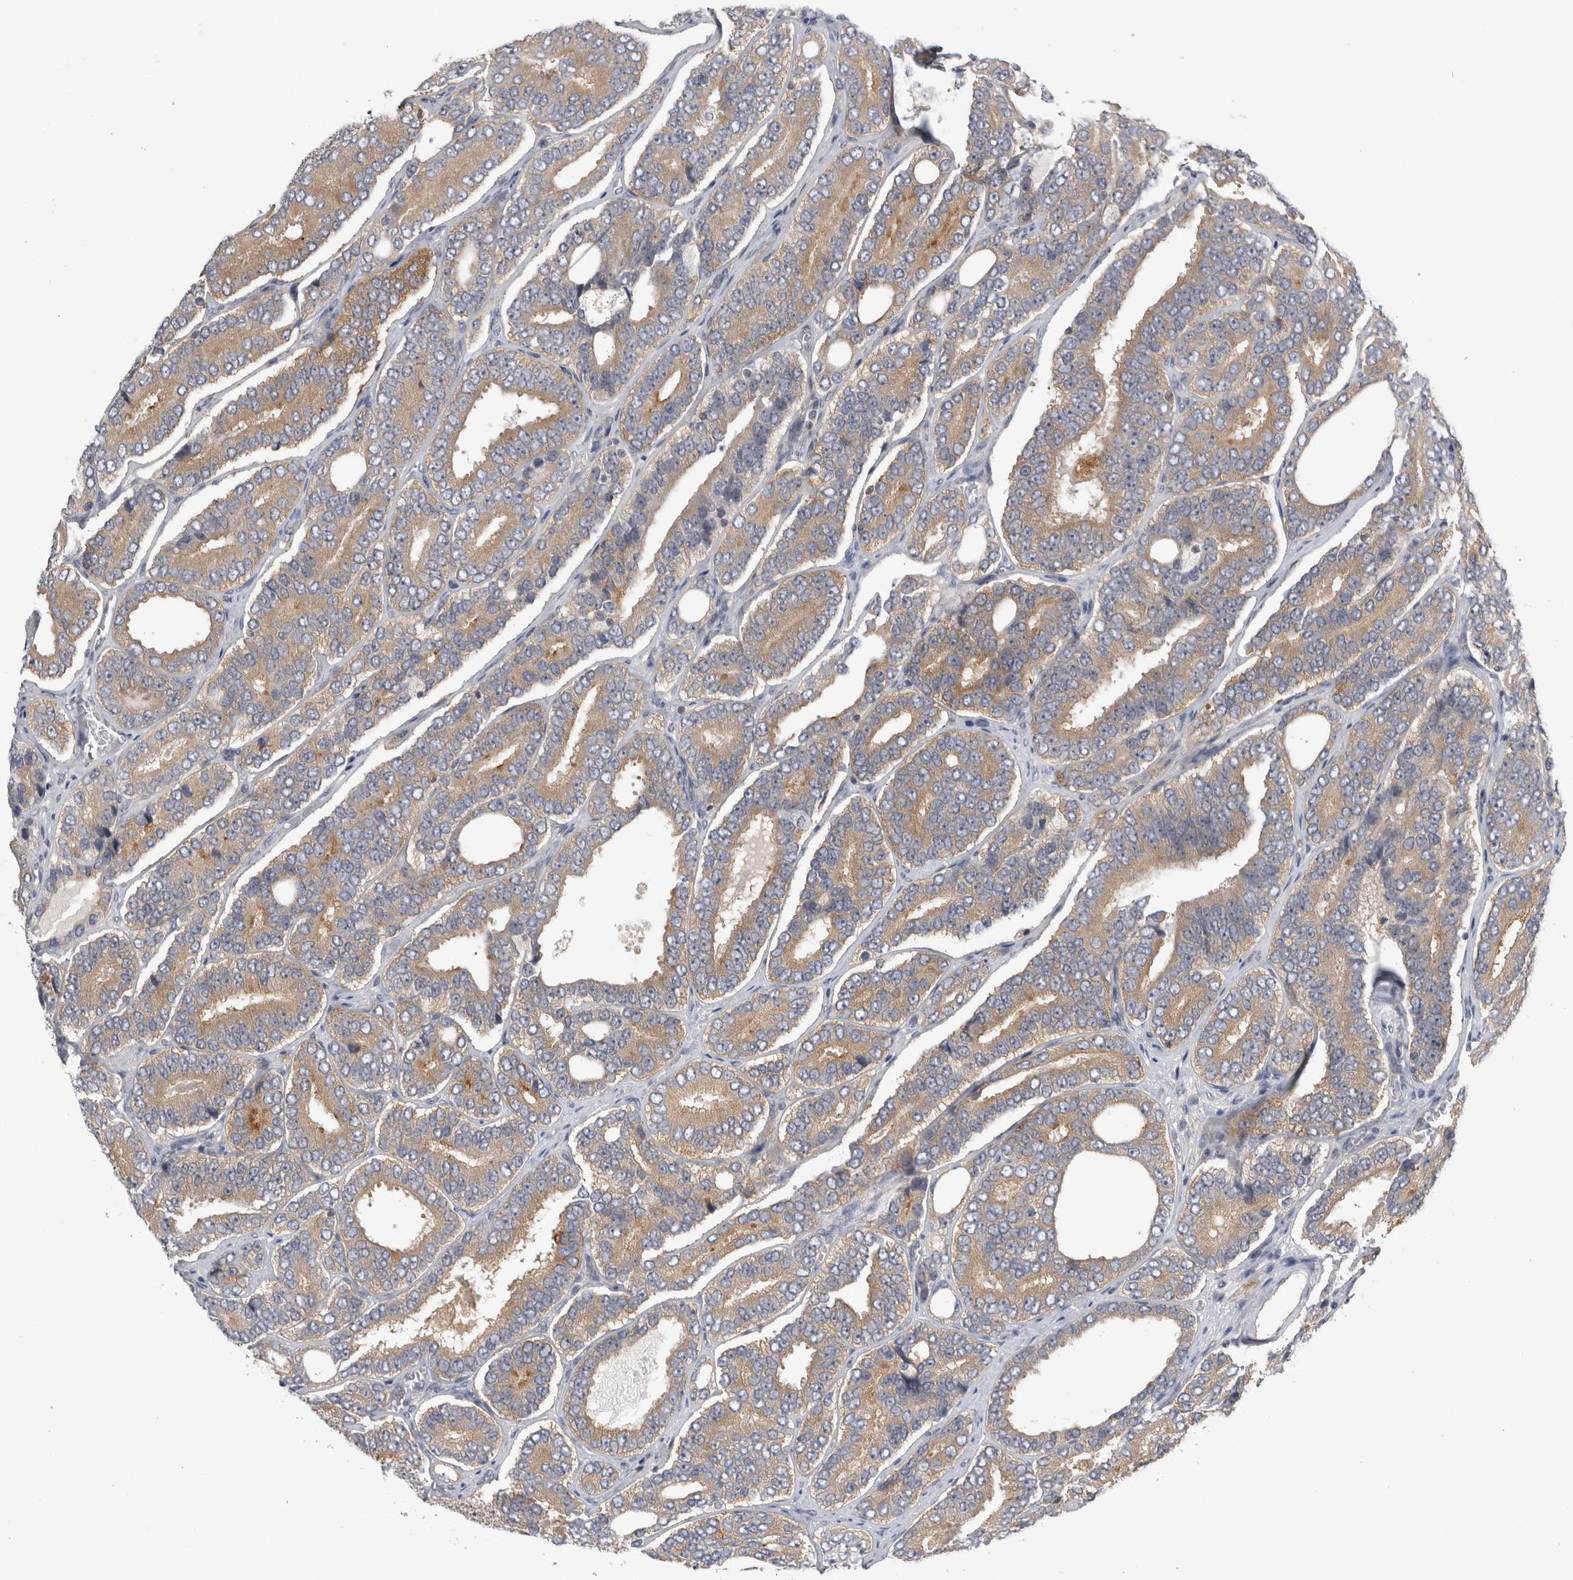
{"staining": {"intensity": "moderate", "quantity": ">75%", "location": "cytoplasmic/membranous"}, "tissue": "prostate cancer", "cell_type": "Tumor cells", "image_type": "cancer", "snomed": [{"axis": "morphology", "description": "Adenocarcinoma, High grade"}, {"axis": "topography", "description": "Prostate"}], "caption": "Tumor cells show medium levels of moderate cytoplasmic/membranous positivity in about >75% of cells in human prostate cancer (high-grade adenocarcinoma).", "gene": "PSMB2", "patient": {"sex": "male", "age": 56}}